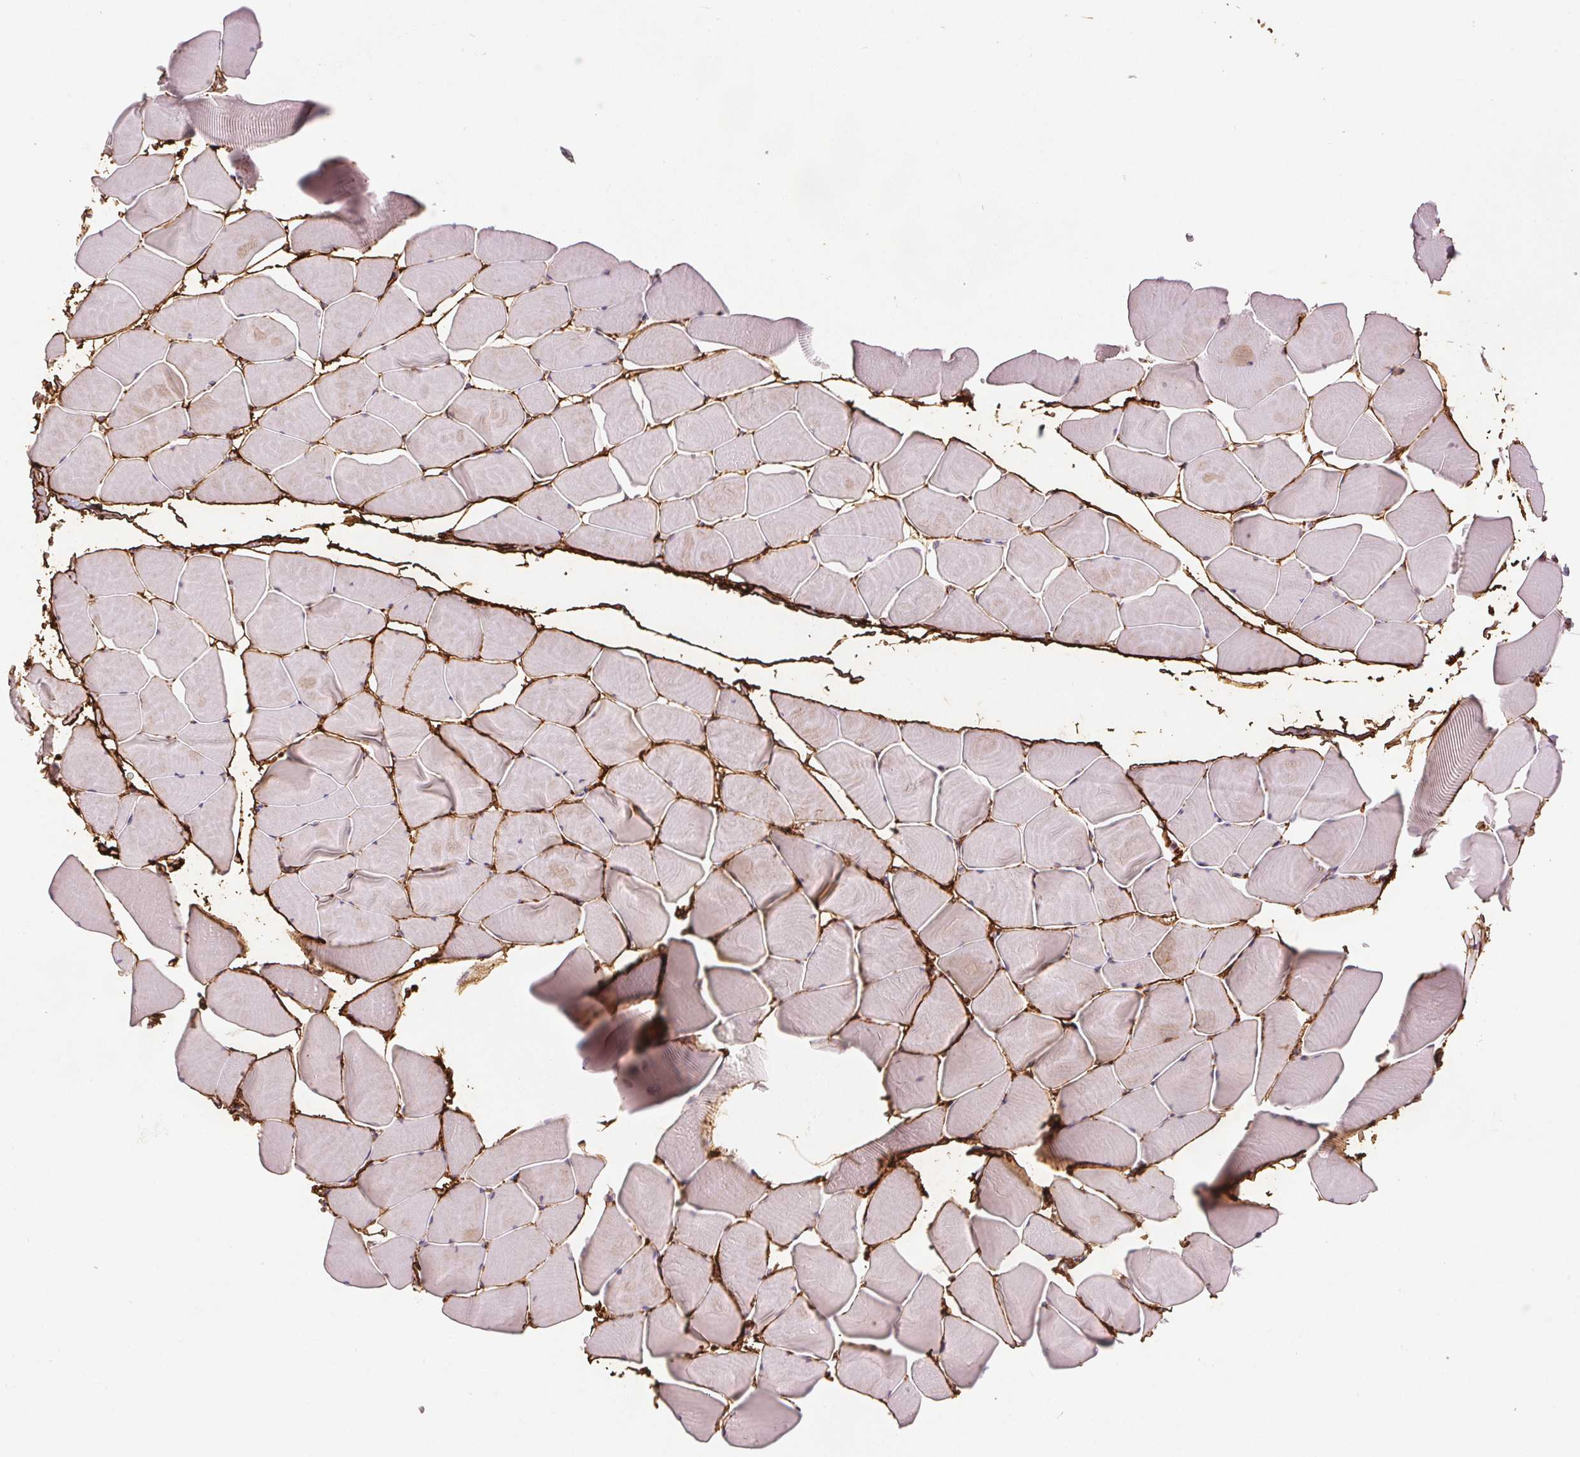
{"staining": {"intensity": "negative", "quantity": "none", "location": "none"}, "tissue": "skeletal muscle", "cell_type": "Myocytes", "image_type": "normal", "snomed": [{"axis": "morphology", "description": "Normal tissue, NOS"}, {"axis": "topography", "description": "Skeletal muscle"}], "caption": "Normal skeletal muscle was stained to show a protein in brown. There is no significant staining in myocytes.", "gene": "FBN1", "patient": {"sex": "male", "age": 25}}